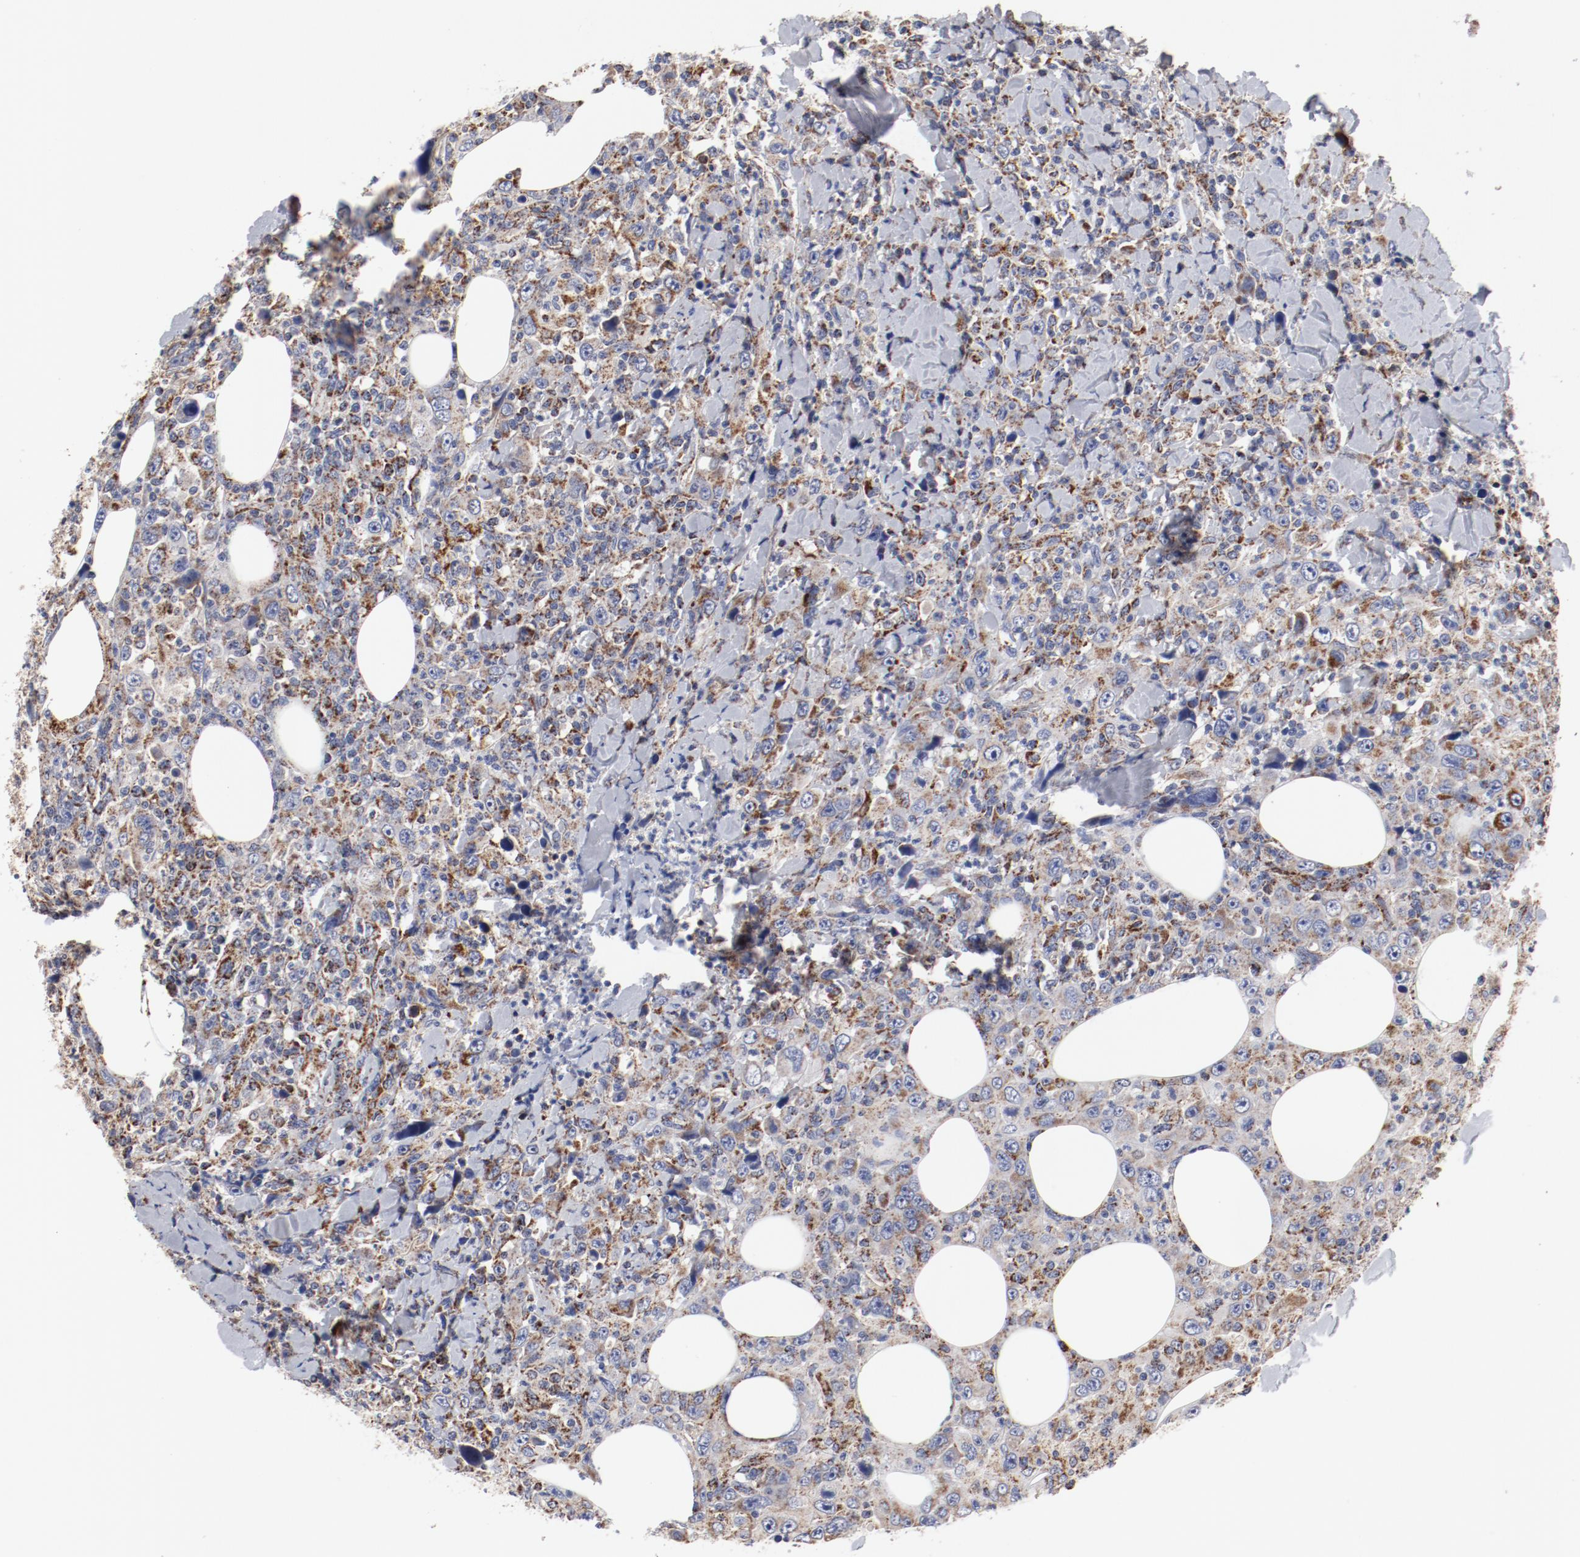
{"staining": {"intensity": "moderate", "quantity": ">75%", "location": "cytoplasmic/membranous"}, "tissue": "thyroid cancer", "cell_type": "Tumor cells", "image_type": "cancer", "snomed": [{"axis": "morphology", "description": "Carcinoma, NOS"}, {"axis": "topography", "description": "Thyroid gland"}], "caption": "A medium amount of moderate cytoplasmic/membranous expression is present in approximately >75% of tumor cells in carcinoma (thyroid) tissue.", "gene": "NDUFV2", "patient": {"sex": "female", "age": 77}}